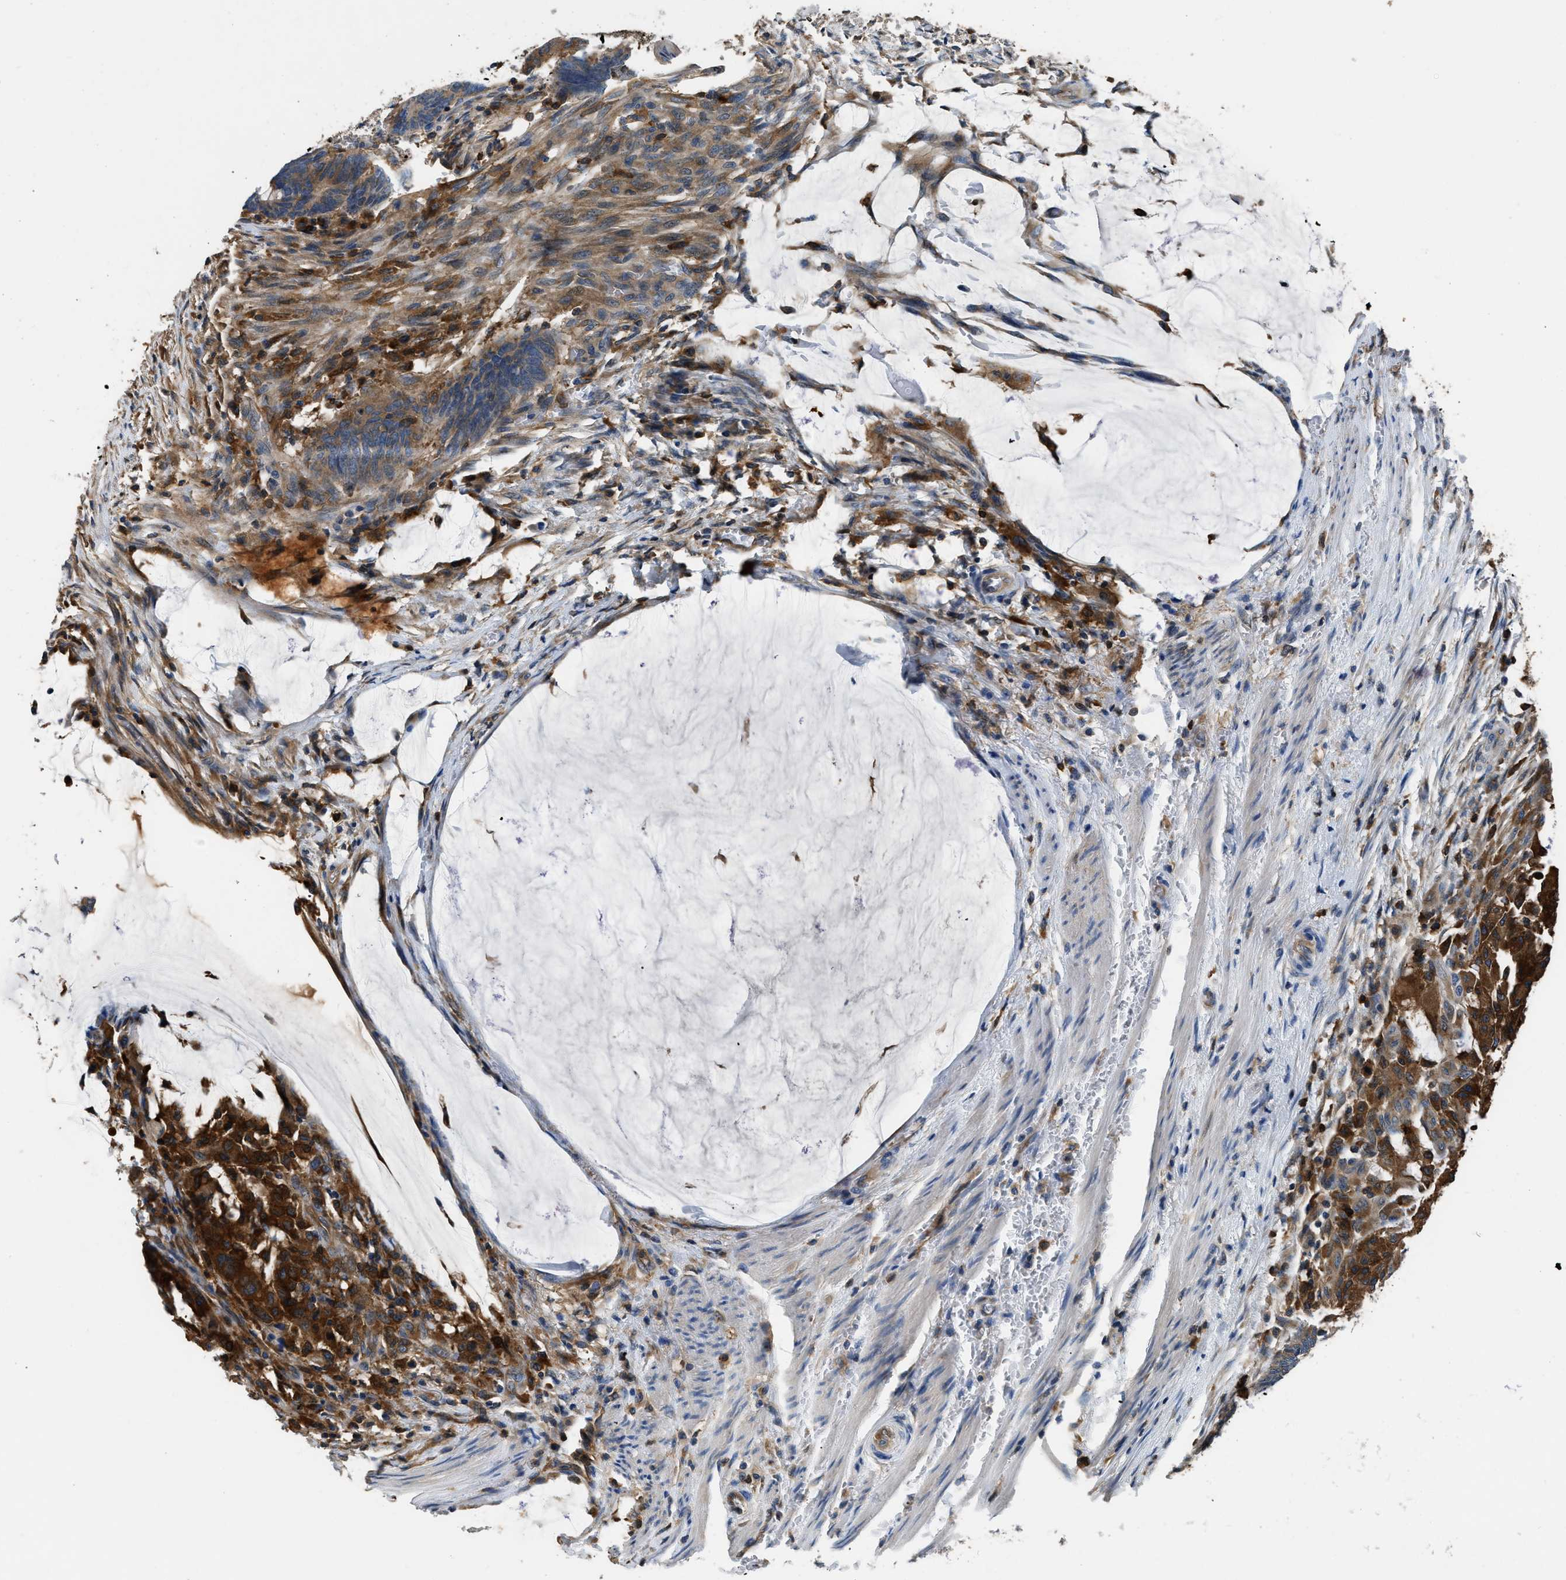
{"staining": {"intensity": "strong", "quantity": "25%-75%", "location": "cytoplasmic/membranous"}, "tissue": "colorectal cancer", "cell_type": "Tumor cells", "image_type": "cancer", "snomed": [{"axis": "morphology", "description": "Normal tissue, NOS"}, {"axis": "morphology", "description": "Adenocarcinoma, NOS"}, {"axis": "topography", "description": "Rectum"}, {"axis": "topography", "description": "Peripheral nerve tissue"}], "caption": "Human adenocarcinoma (colorectal) stained with a brown dye reveals strong cytoplasmic/membranous positive expression in about 25%-75% of tumor cells.", "gene": "PKM", "patient": {"sex": "male", "age": 92}}